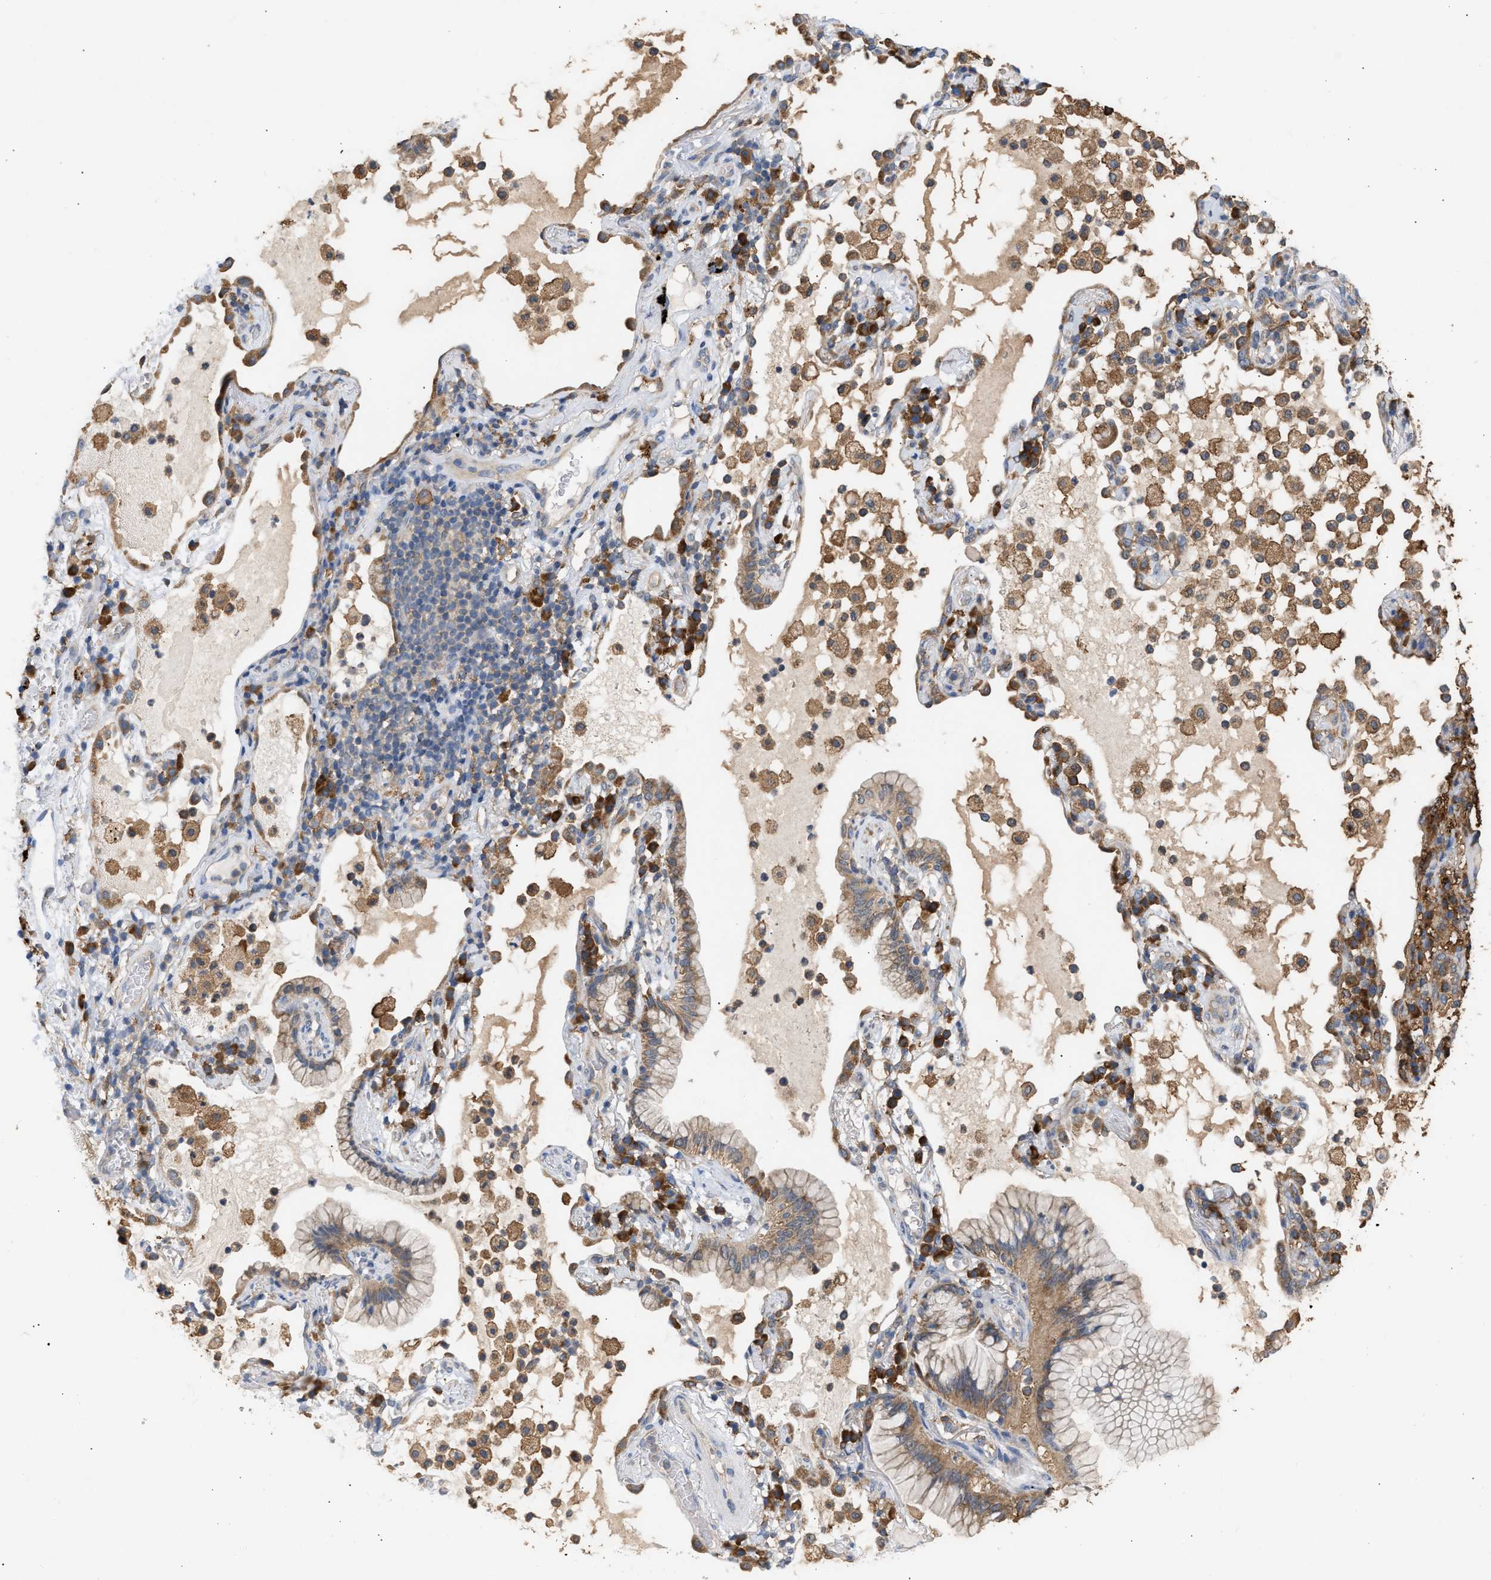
{"staining": {"intensity": "moderate", "quantity": ">75%", "location": "cytoplasmic/membranous"}, "tissue": "lung cancer", "cell_type": "Tumor cells", "image_type": "cancer", "snomed": [{"axis": "morphology", "description": "Adenocarcinoma, NOS"}, {"axis": "topography", "description": "Lung"}], "caption": "Immunohistochemical staining of adenocarcinoma (lung) demonstrates moderate cytoplasmic/membranous protein expression in approximately >75% of tumor cells. (Stains: DAB in brown, nuclei in blue, Microscopy: brightfield microscopy at high magnification).", "gene": "GCN1", "patient": {"sex": "female", "age": 70}}